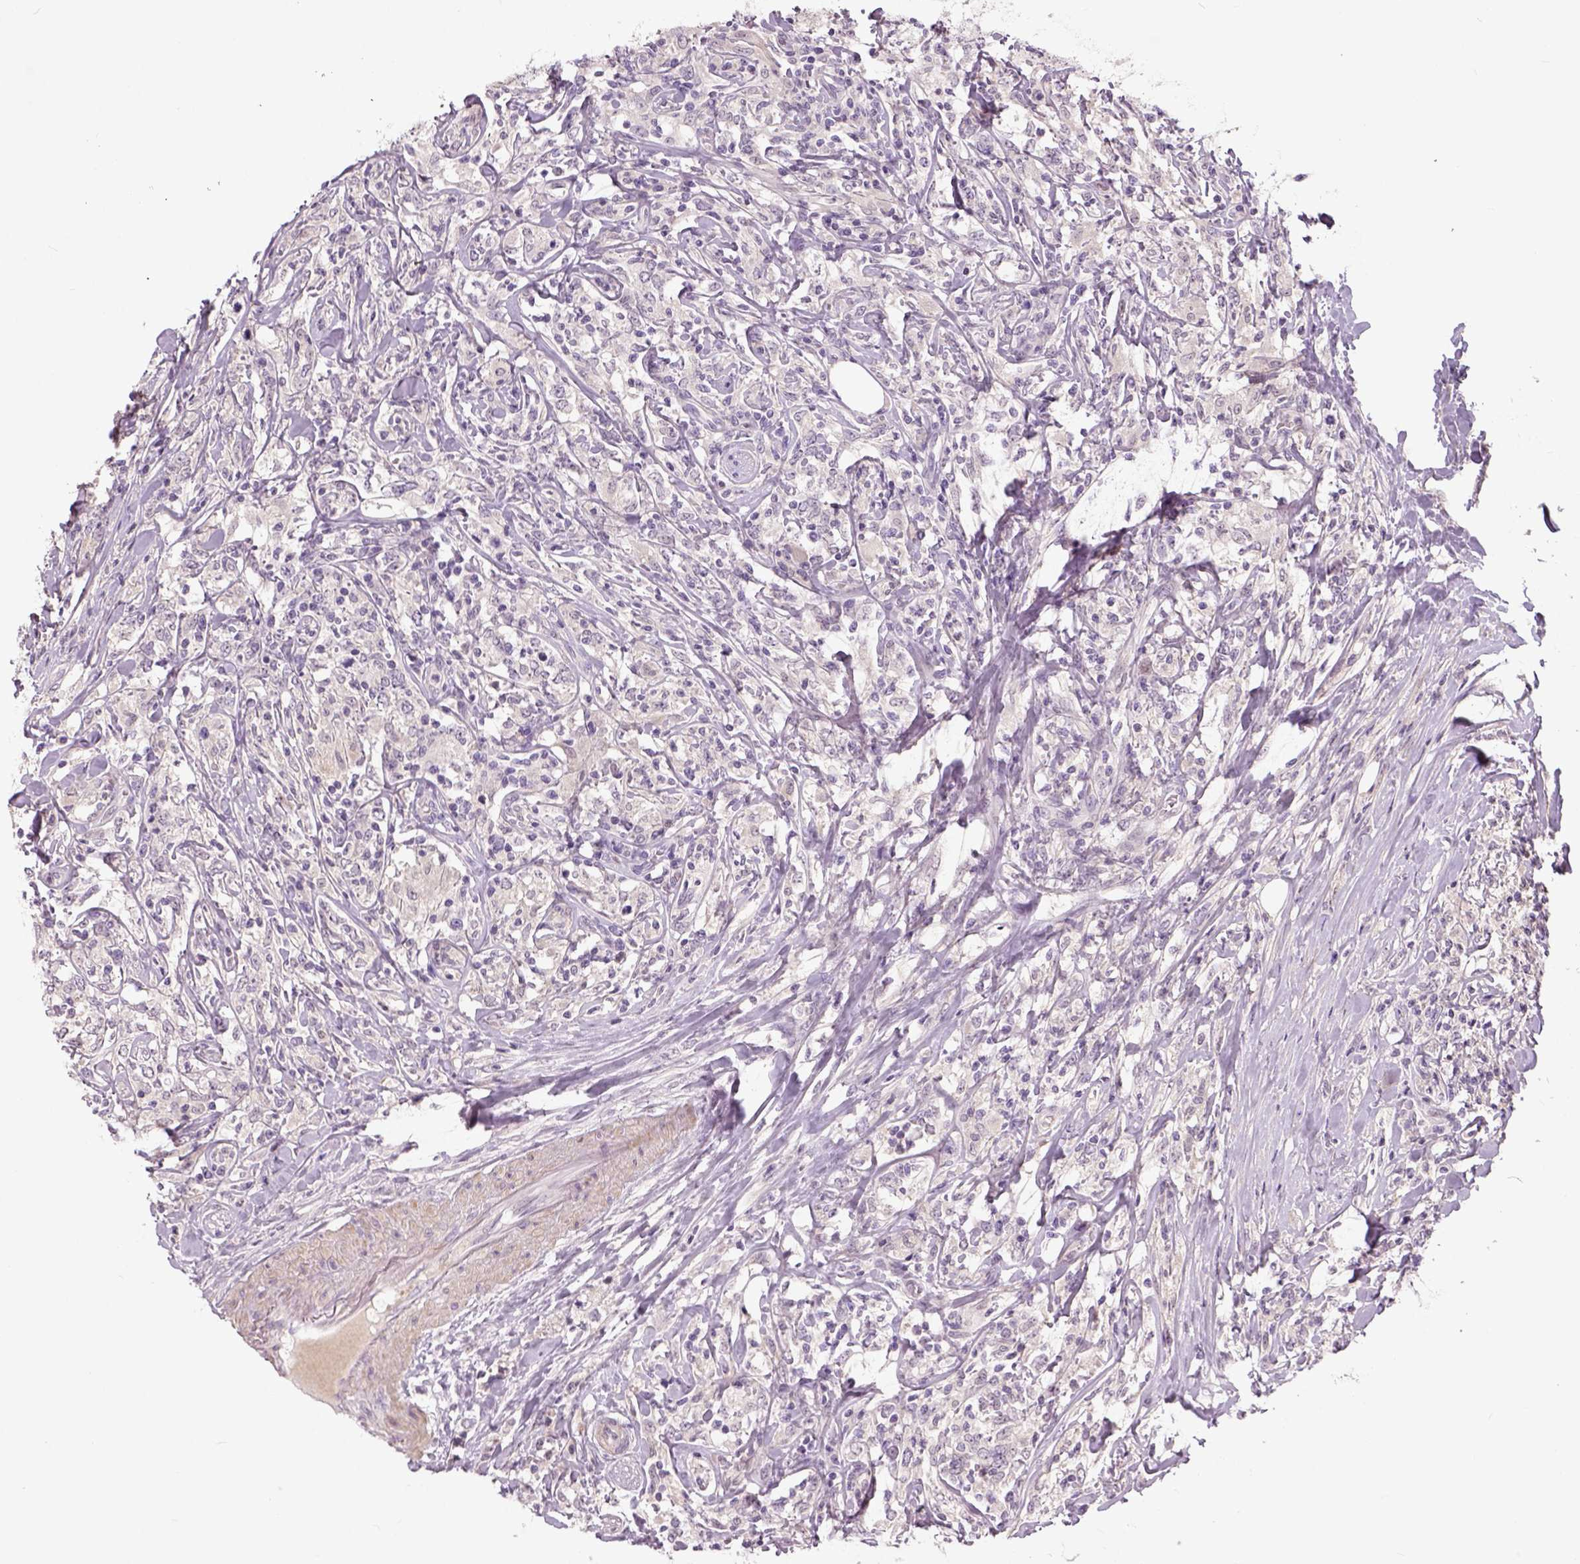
{"staining": {"intensity": "negative", "quantity": "none", "location": "none"}, "tissue": "lymphoma", "cell_type": "Tumor cells", "image_type": "cancer", "snomed": [{"axis": "morphology", "description": "Malignant lymphoma, non-Hodgkin's type, High grade"}, {"axis": "topography", "description": "Lymph node"}], "caption": "There is no significant staining in tumor cells of lymphoma.", "gene": "NECAB1", "patient": {"sex": "female", "age": 84}}